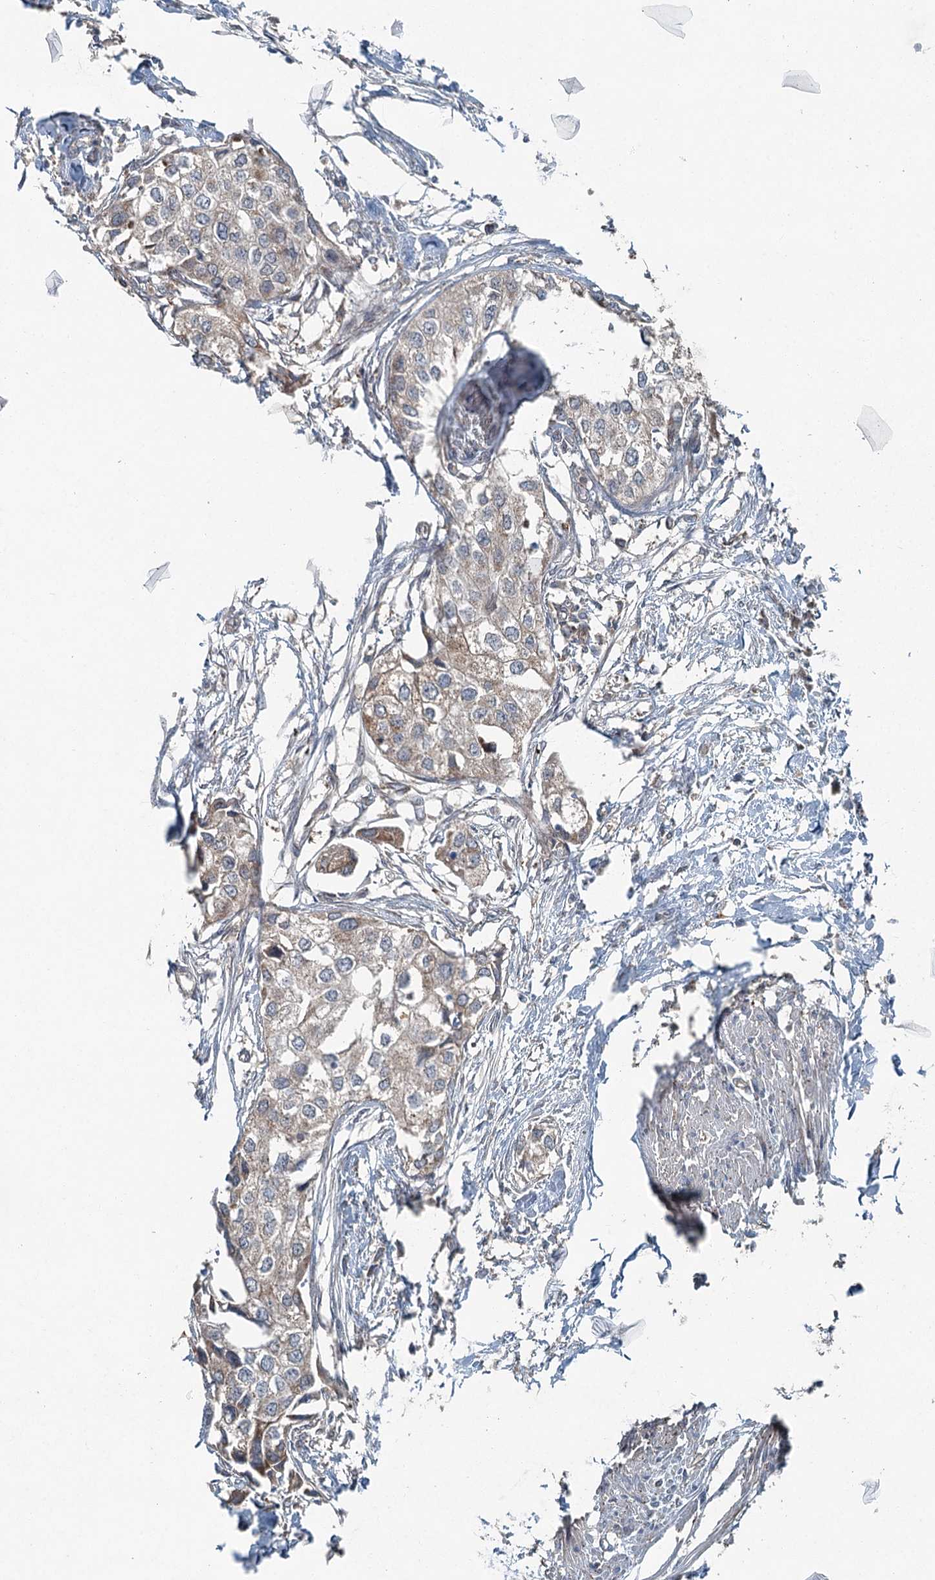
{"staining": {"intensity": "weak", "quantity": "25%-75%", "location": "cytoplasmic/membranous"}, "tissue": "urothelial cancer", "cell_type": "Tumor cells", "image_type": "cancer", "snomed": [{"axis": "morphology", "description": "Urothelial carcinoma, High grade"}, {"axis": "topography", "description": "Urinary bladder"}], "caption": "An image of urothelial carcinoma (high-grade) stained for a protein exhibits weak cytoplasmic/membranous brown staining in tumor cells.", "gene": "SKIC3", "patient": {"sex": "male", "age": 64}}